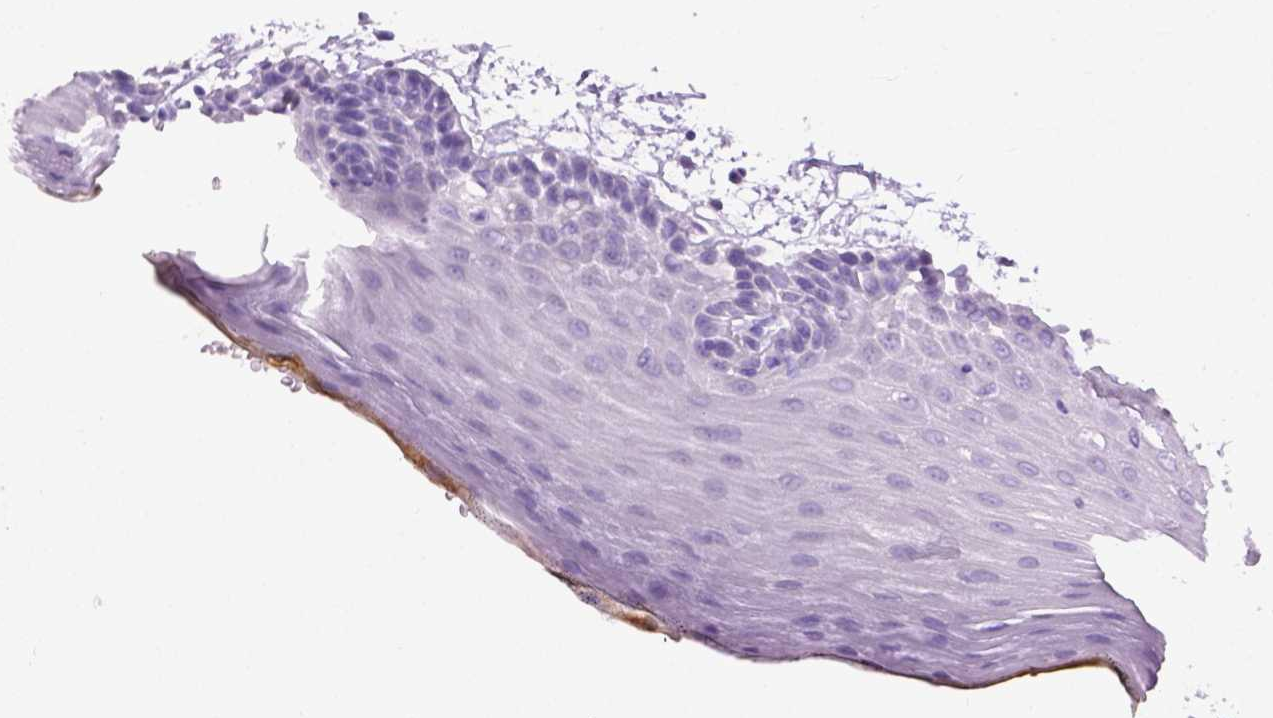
{"staining": {"intensity": "negative", "quantity": "none", "location": "none"}, "tissue": "oral mucosa", "cell_type": "Squamous epithelial cells", "image_type": "normal", "snomed": [{"axis": "morphology", "description": "Normal tissue, NOS"}, {"axis": "morphology", "description": "Squamous cell carcinoma, NOS"}, {"axis": "topography", "description": "Oral tissue"}, {"axis": "topography", "description": "Head-Neck"}], "caption": "IHC image of normal oral mucosa stained for a protein (brown), which exhibits no expression in squamous epithelial cells.", "gene": "LELP1", "patient": {"sex": "male", "age": 52}}